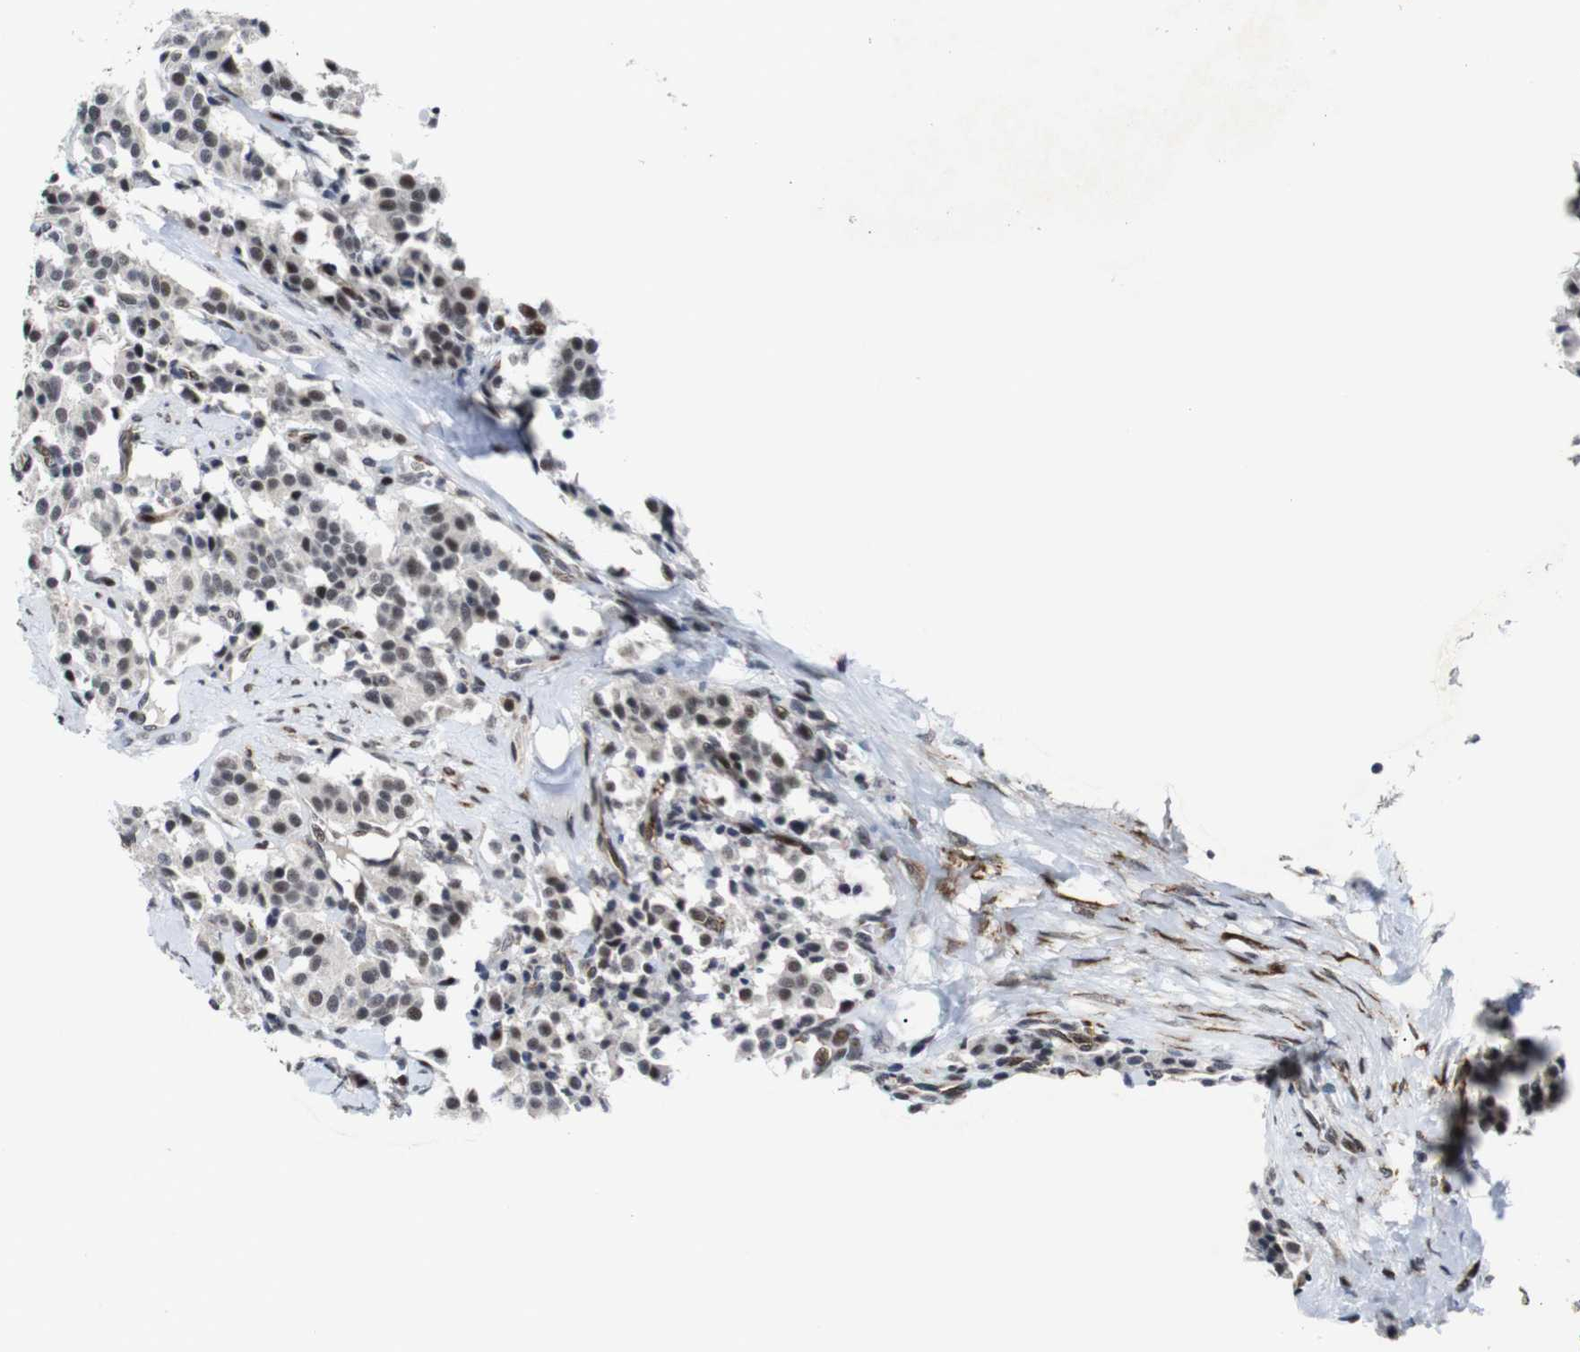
{"staining": {"intensity": "moderate", "quantity": ">75%", "location": "nuclear"}, "tissue": "carcinoid", "cell_type": "Tumor cells", "image_type": "cancer", "snomed": [{"axis": "morphology", "description": "Carcinoid, malignant, NOS"}, {"axis": "topography", "description": "Lung"}], "caption": "A histopathology image of carcinoid stained for a protein exhibits moderate nuclear brown staining in tumor cells. Using DAB (brown) and hematoxylin (blue) stains, captured at high magnification using brightfield microscopy.", "gene": "EIF4G1", "patient": {"sex": "male", "age": 30}}